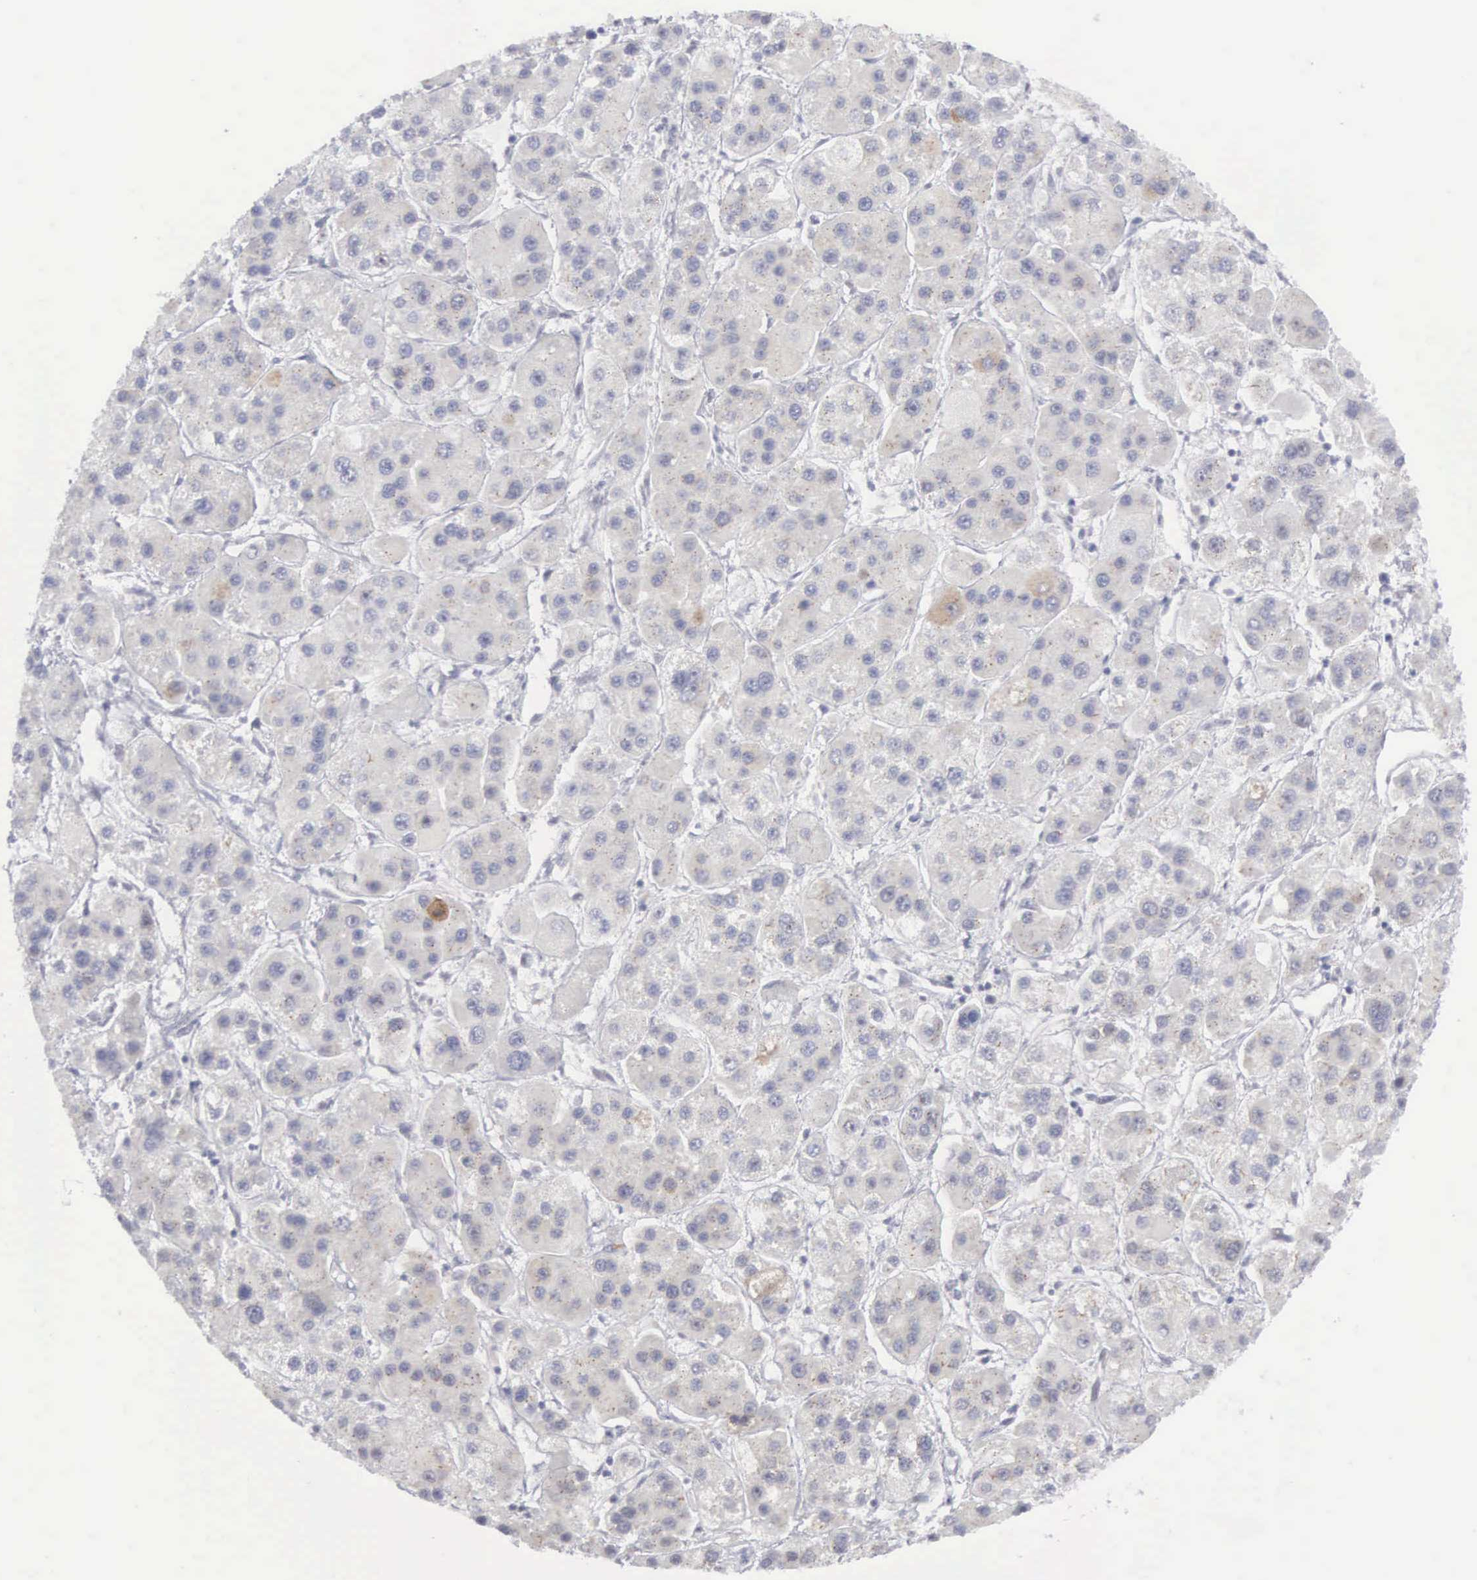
{"staining": {"intensity": "negative", "quantity": "none", "location": "none"}, "tissue": "liver cancer", "cell_type": "Tumor cells", "image_type": "cancer", "snomed": [{"axis": "morphology", "description": "Carcinoma, Hepatocellular, NOS"}, {"axis": "topography", "description": "Liver"}], "caption": "High power microscopy photomicrograph of an immunohistochemistry (IHC) micrograph of liver hepatocellular carcinoma, revealing no significant positivity in tumor cells. (Stains: DAB immunohistochemistry with hematoxylin counter stain, Microscopy: brightfield microscopy at high magnification).", "gene": "MNAT1", "patient": {"sex": "female", "age": 85}}